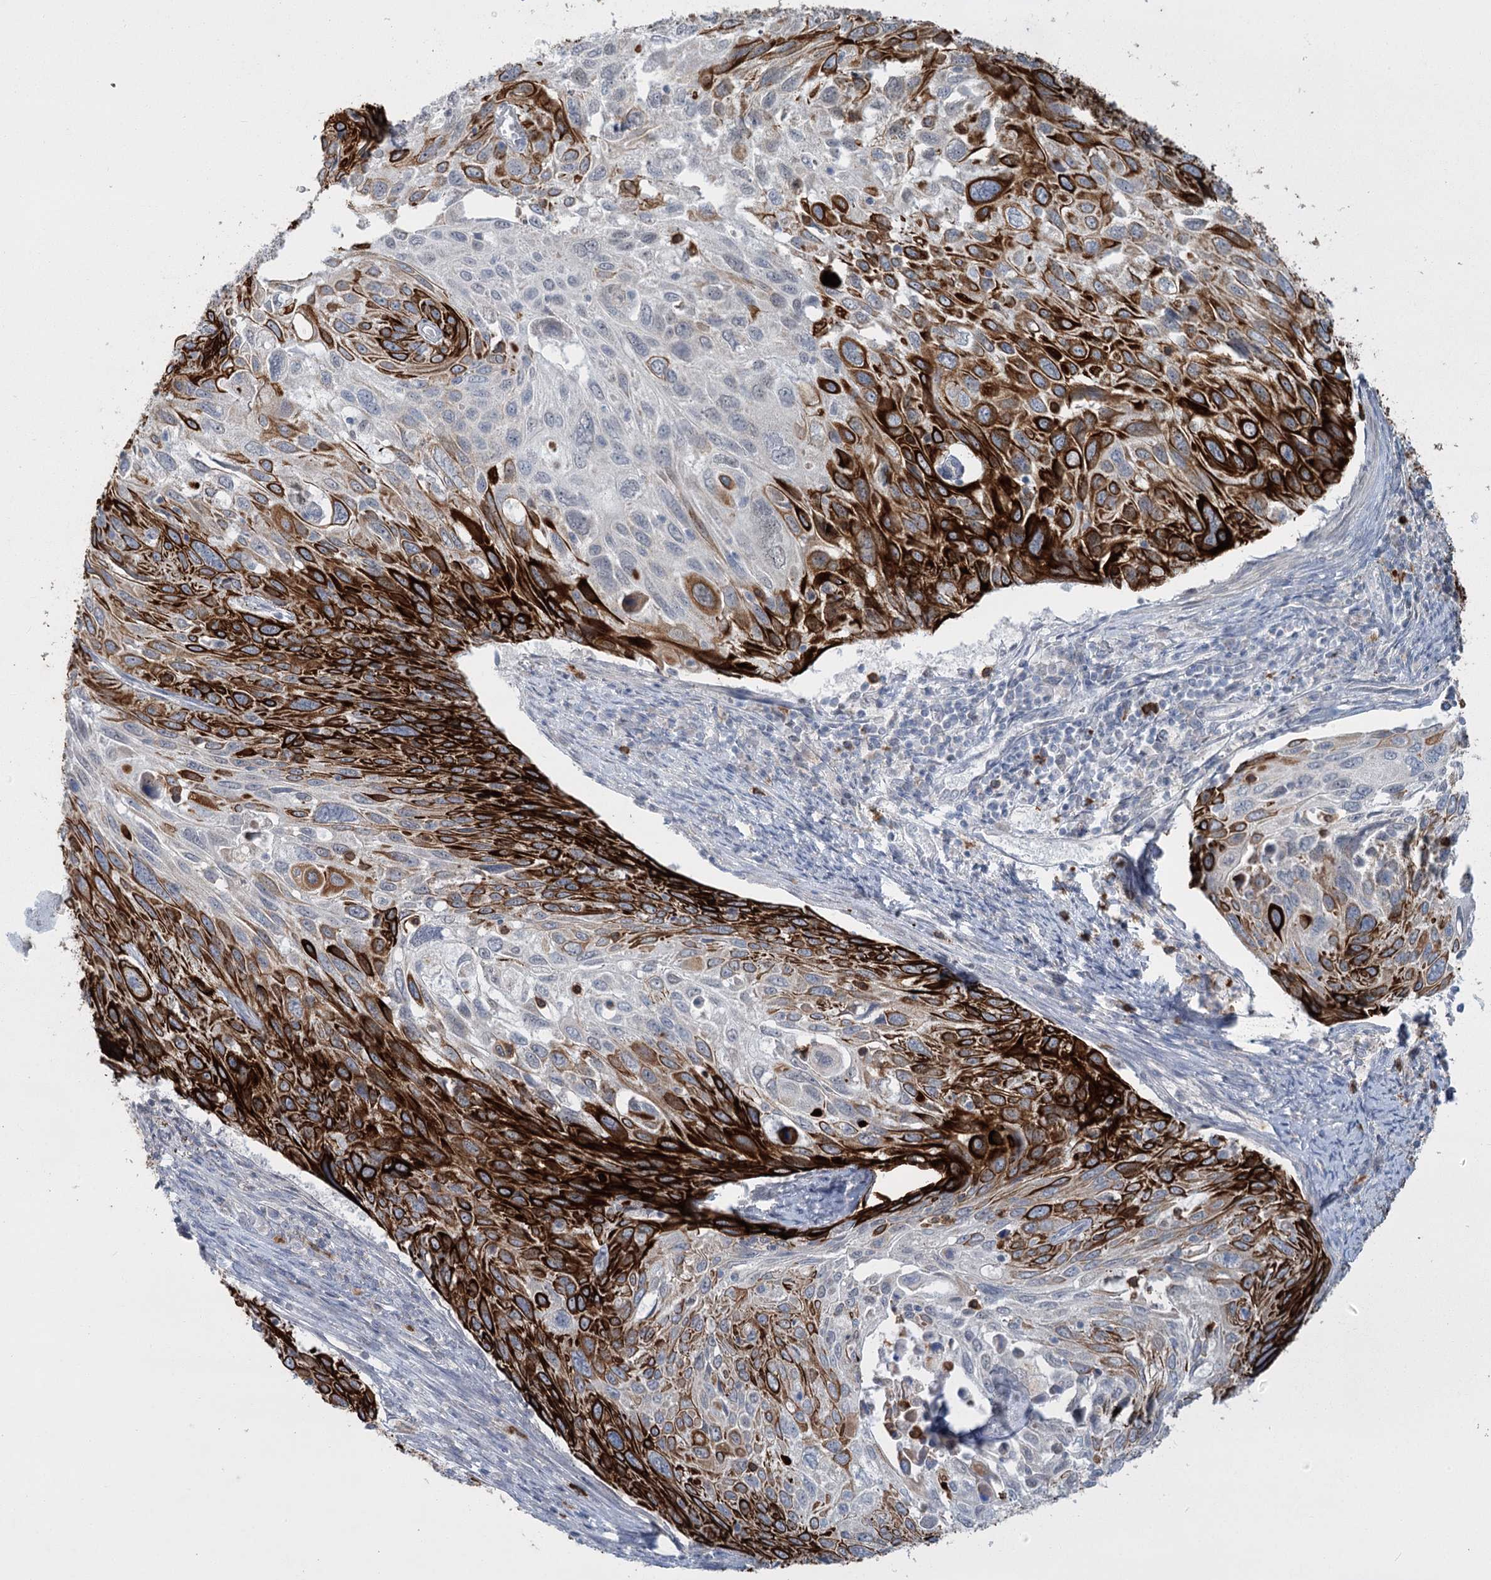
{"staining": {"intensity": "strong", "quantity": "25%-75%", "location": "cytoplasmic/membranous"}, "tissue": "cervical cancer", "cell_type": "Tumor cells", "image_type": "cancer", "snomed": [{"axis": "morphology", "description": "Squamous cell carcinoma, NOS"}, {"axis": "topography", "description": "Cervix"}], "caption": "DAB (3,3'-diaminobenzidine) immunohistochemical staining of cervical cancer demonstrates strong cytoplasmic/membranous protein expression in about 25%-75% of tumor cells. The protein is stained brown, and the nuclei are stained in blue (DAB IHC with brightfield microscopy, high magnification).", "gene": "ABITRAM", "patient": {"sex": "female", "age": 70}}